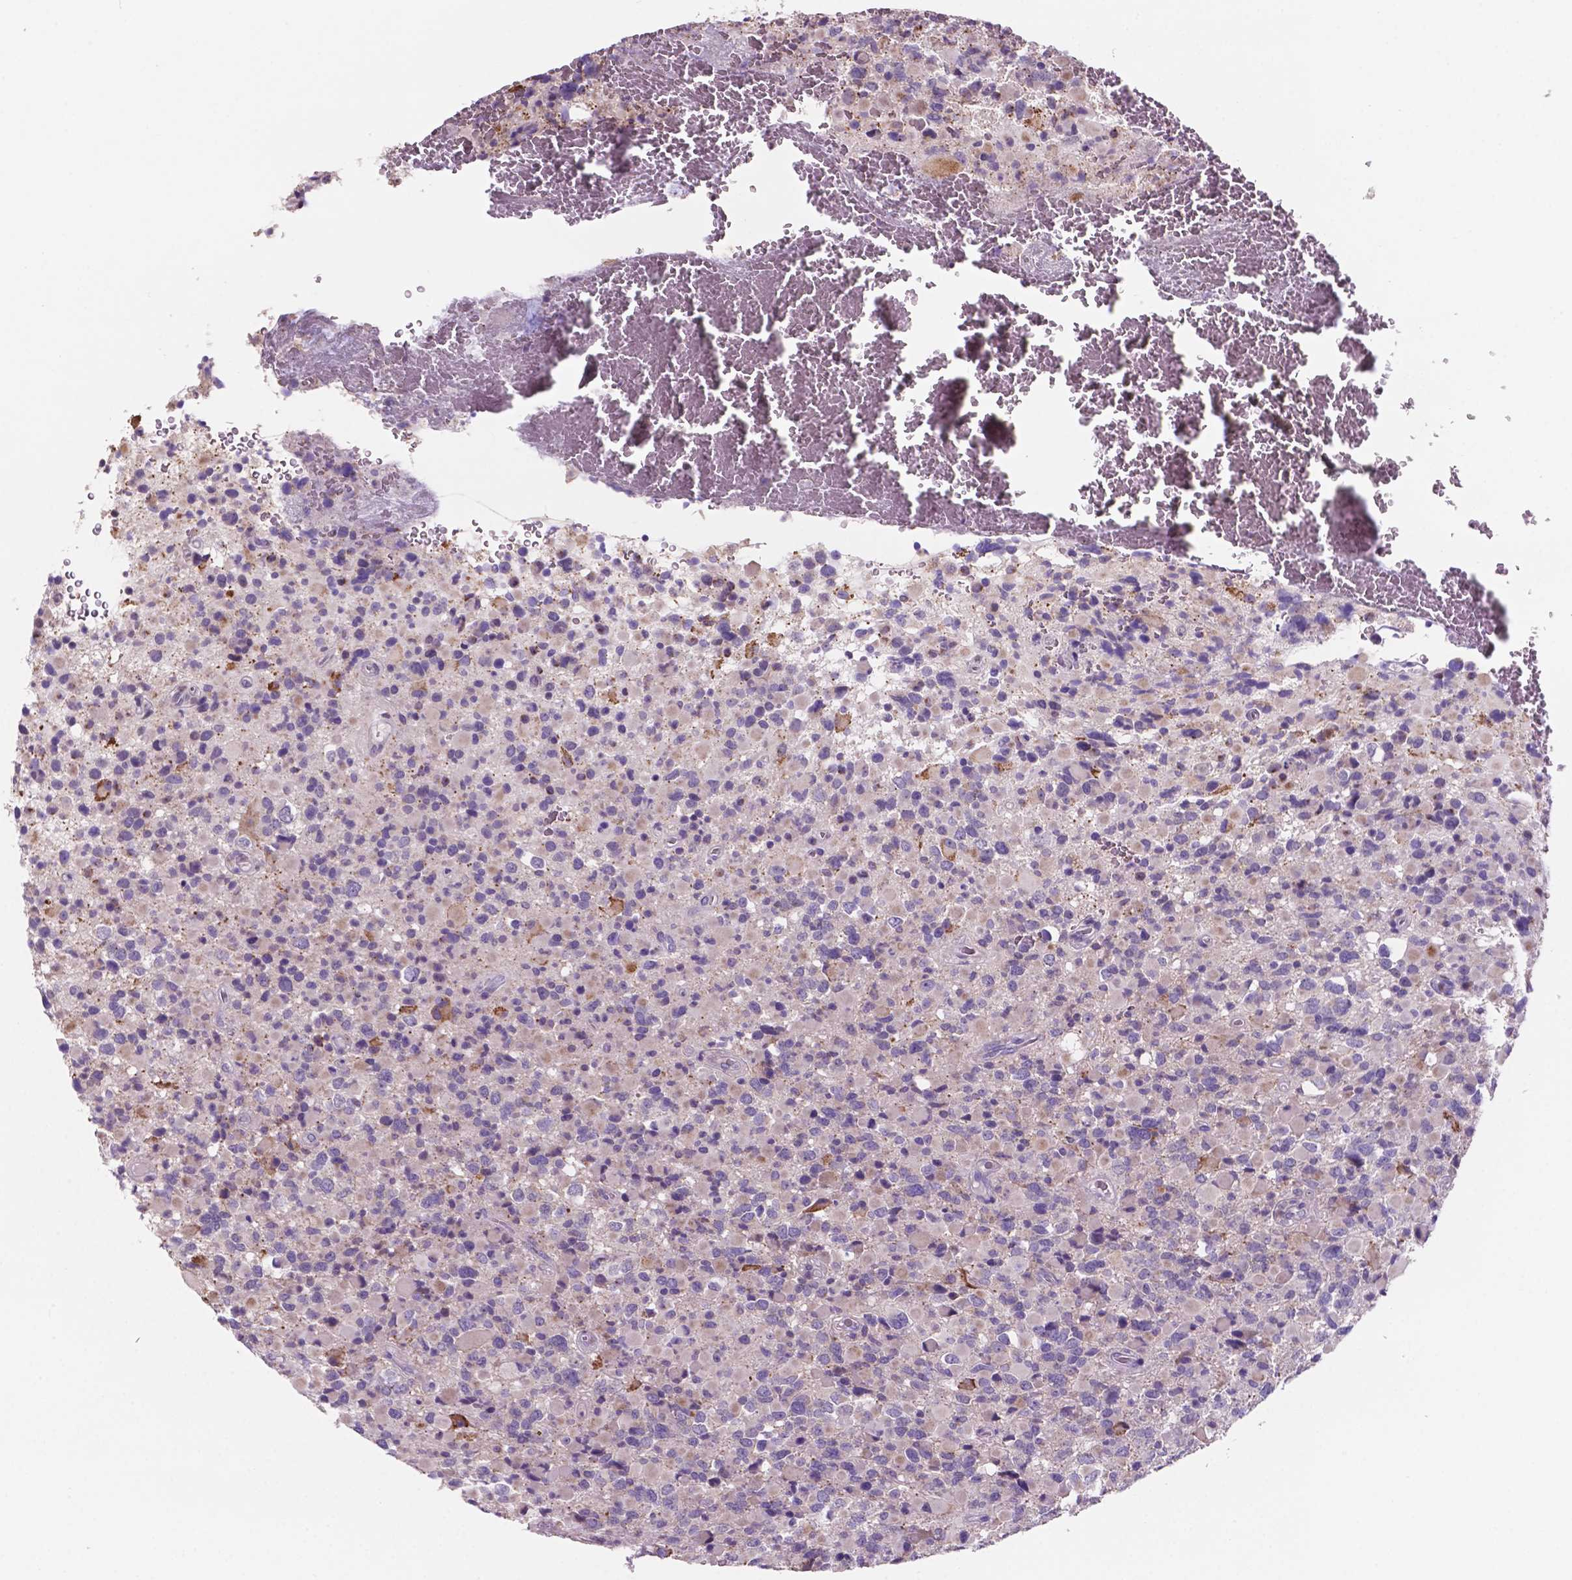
{"staining": {"intensity": "negative", "quantity": "none", "location": "none"}, "tissue": "glioma", "cell_type": "Tumor cells", "image_type": "cancer", "snomed": [{"axis": "morphology", "description": "Glioma, malignant, High grade"}, {"axis": "topography", "description": "Brain"}], "caption": "Histopathology image shows no significant protein positivity in tumor cells of glioma. The staining was performed using DAB to visualize the protein expression in brown, while the nuclei were stained in blue with hematoxylin (Magnification: 20x).", "gene": "MKRN2OS", "patient": {"sex": "female", "age": 40}}